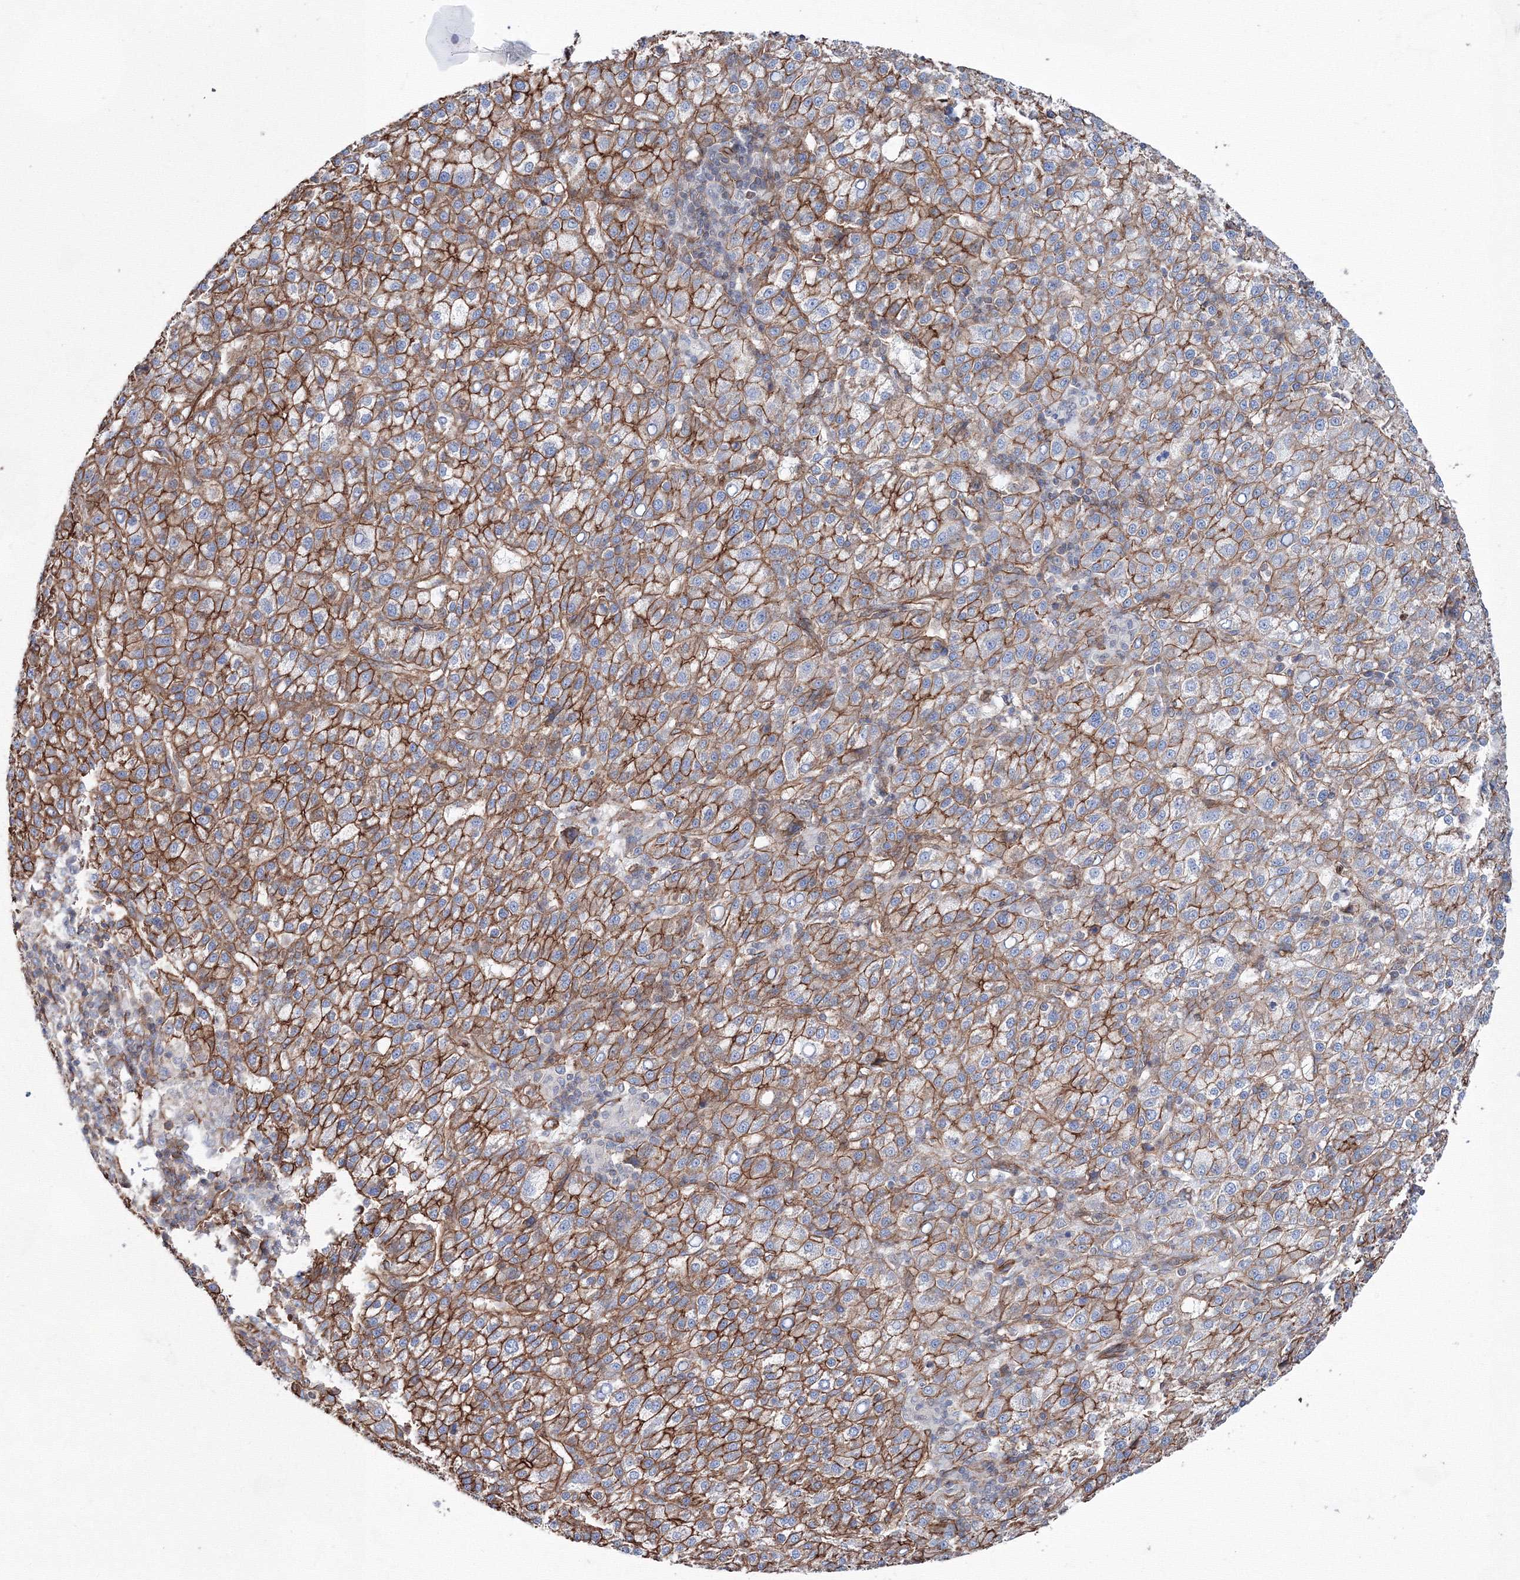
{"staining": {"intensity": "moderate", "quantity": ">75%", "location": "cytoplasmic/membranous"}, "tissue": "liver cancer", "cell_type": "Tumor cells", "image_type": "cancer", "snomed": [{"axis": "morphology", "description": "Carcinoma, Hepatocellular, NOS"}, {"axis": "topography", "description": "Liver"}], "caption": "Protein staining of liver cancer tissue reveals moderate cytoplasmic/membranous expression in approximately >75% of tumor cells.", "gene": "ANKRD37", "patient": {"sex": "female", "age": 58}}